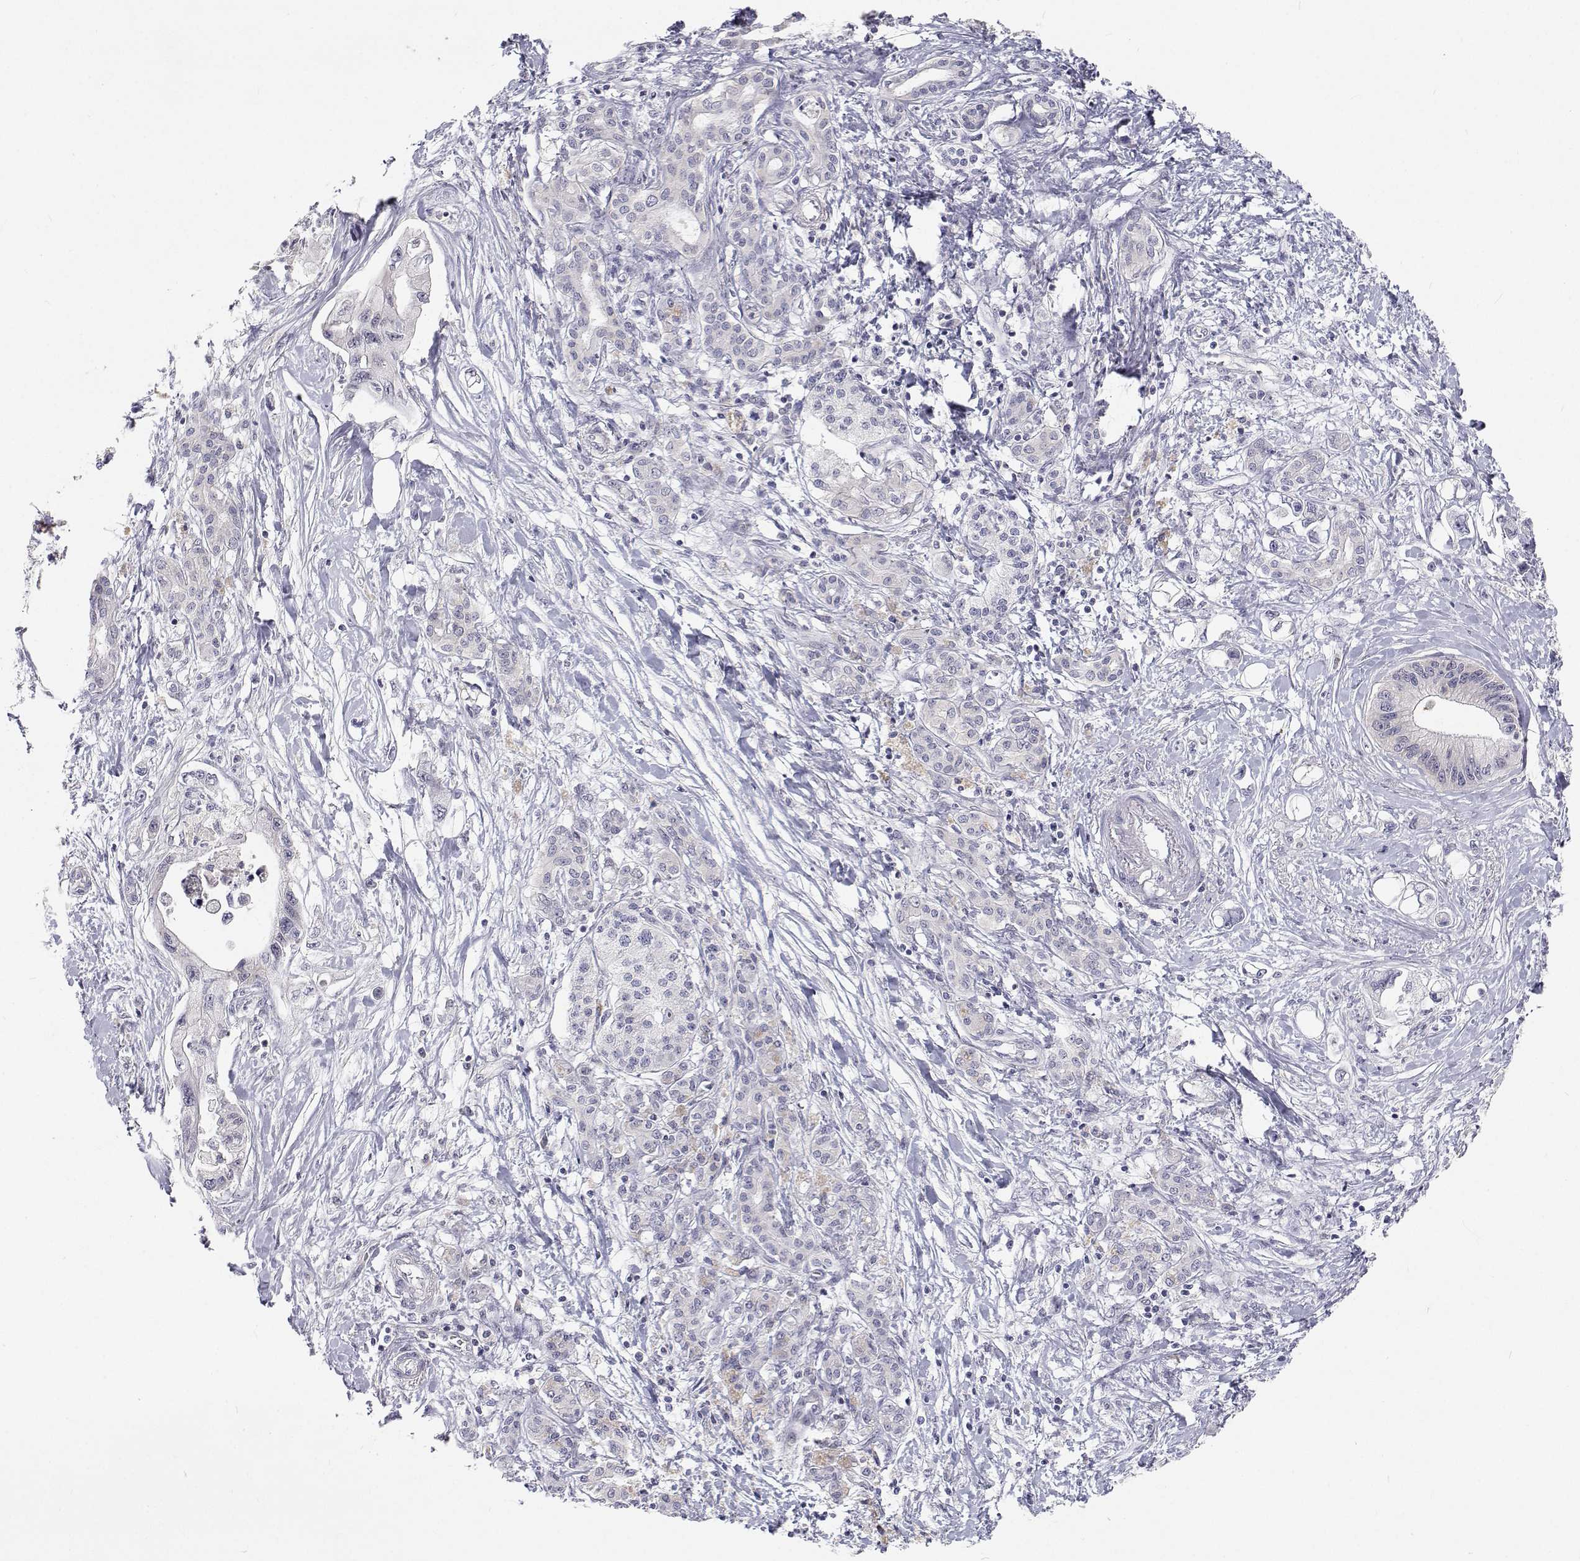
{"staining": {"intensity": "negative", "quantity": "none", "location": "none"}, "tissue": "pancreatic cancer", "cell_type": "Tumor cells", "image_type": "cancer", "snomed": [{"axis": "morphology", "description": "Adenocarcinoma, NOS"}, {"axis": "topography", "description": "Pancreas"}], "caption": "This is a image of immunohistochemistry staining of pancreatic cancer (adenocarcinoma), which shows no positivity in tumor cells. Nuclei are stained in blue.", "gene": "MYPN", "patient": {"sex": "male", "age": 61}}